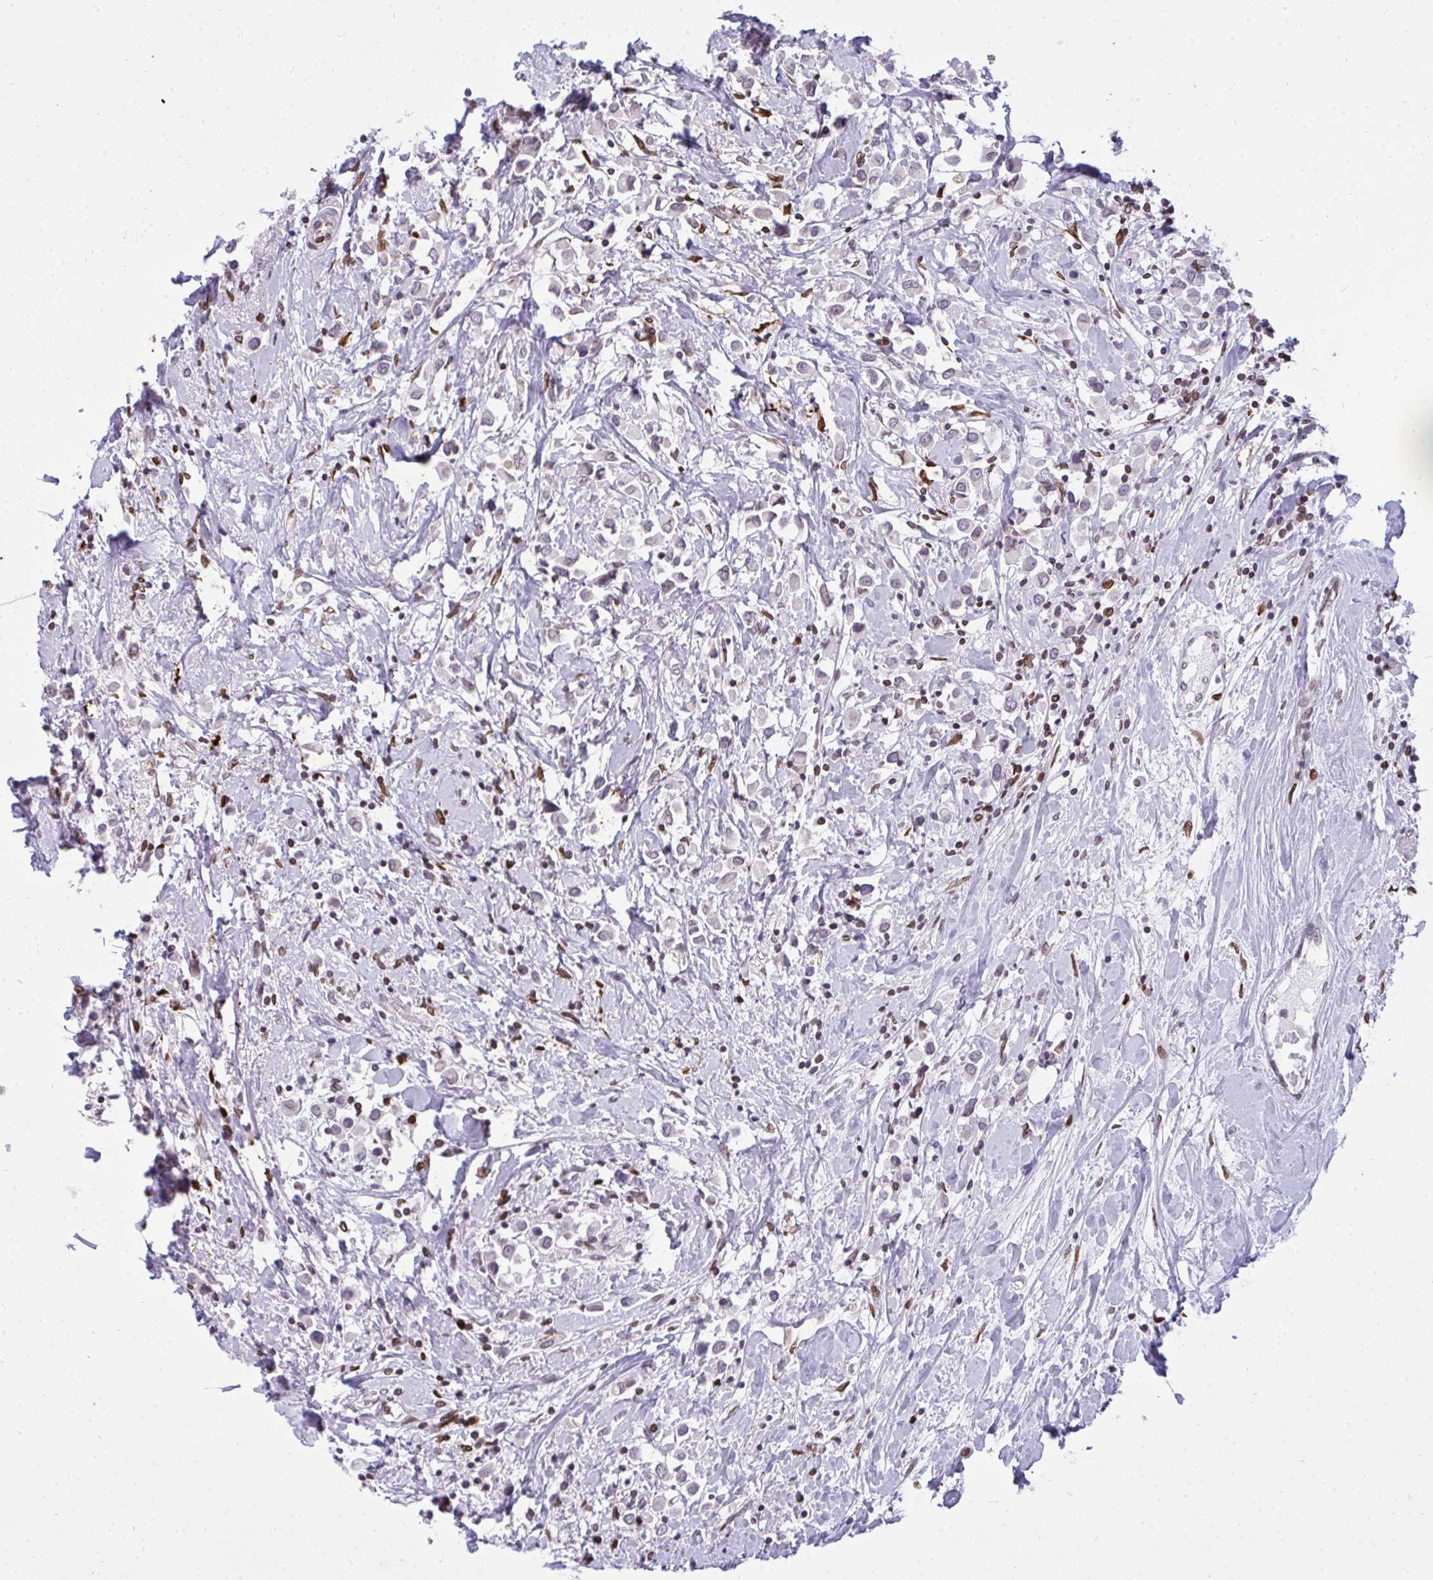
{"staining": {"intensity": "negative", "quantity": "none", "location": "none"}, "tissue": "breast cancer", "cell_type": "Tumor cells", "image_type": "cancer", "snomed": [{"axis": "morphology", "description": "Duct carcinoma"}, {"axis": "topography", "description": "Breast"}], "caption": "Immunohistochemistry micrograph of invasive ductal carcinoma (breast) stained for a protein (brown), which demonstrates no positivity in tumor cells.", "gene": "LMNB2", "patient": {"sex": "female", "age": 61}}